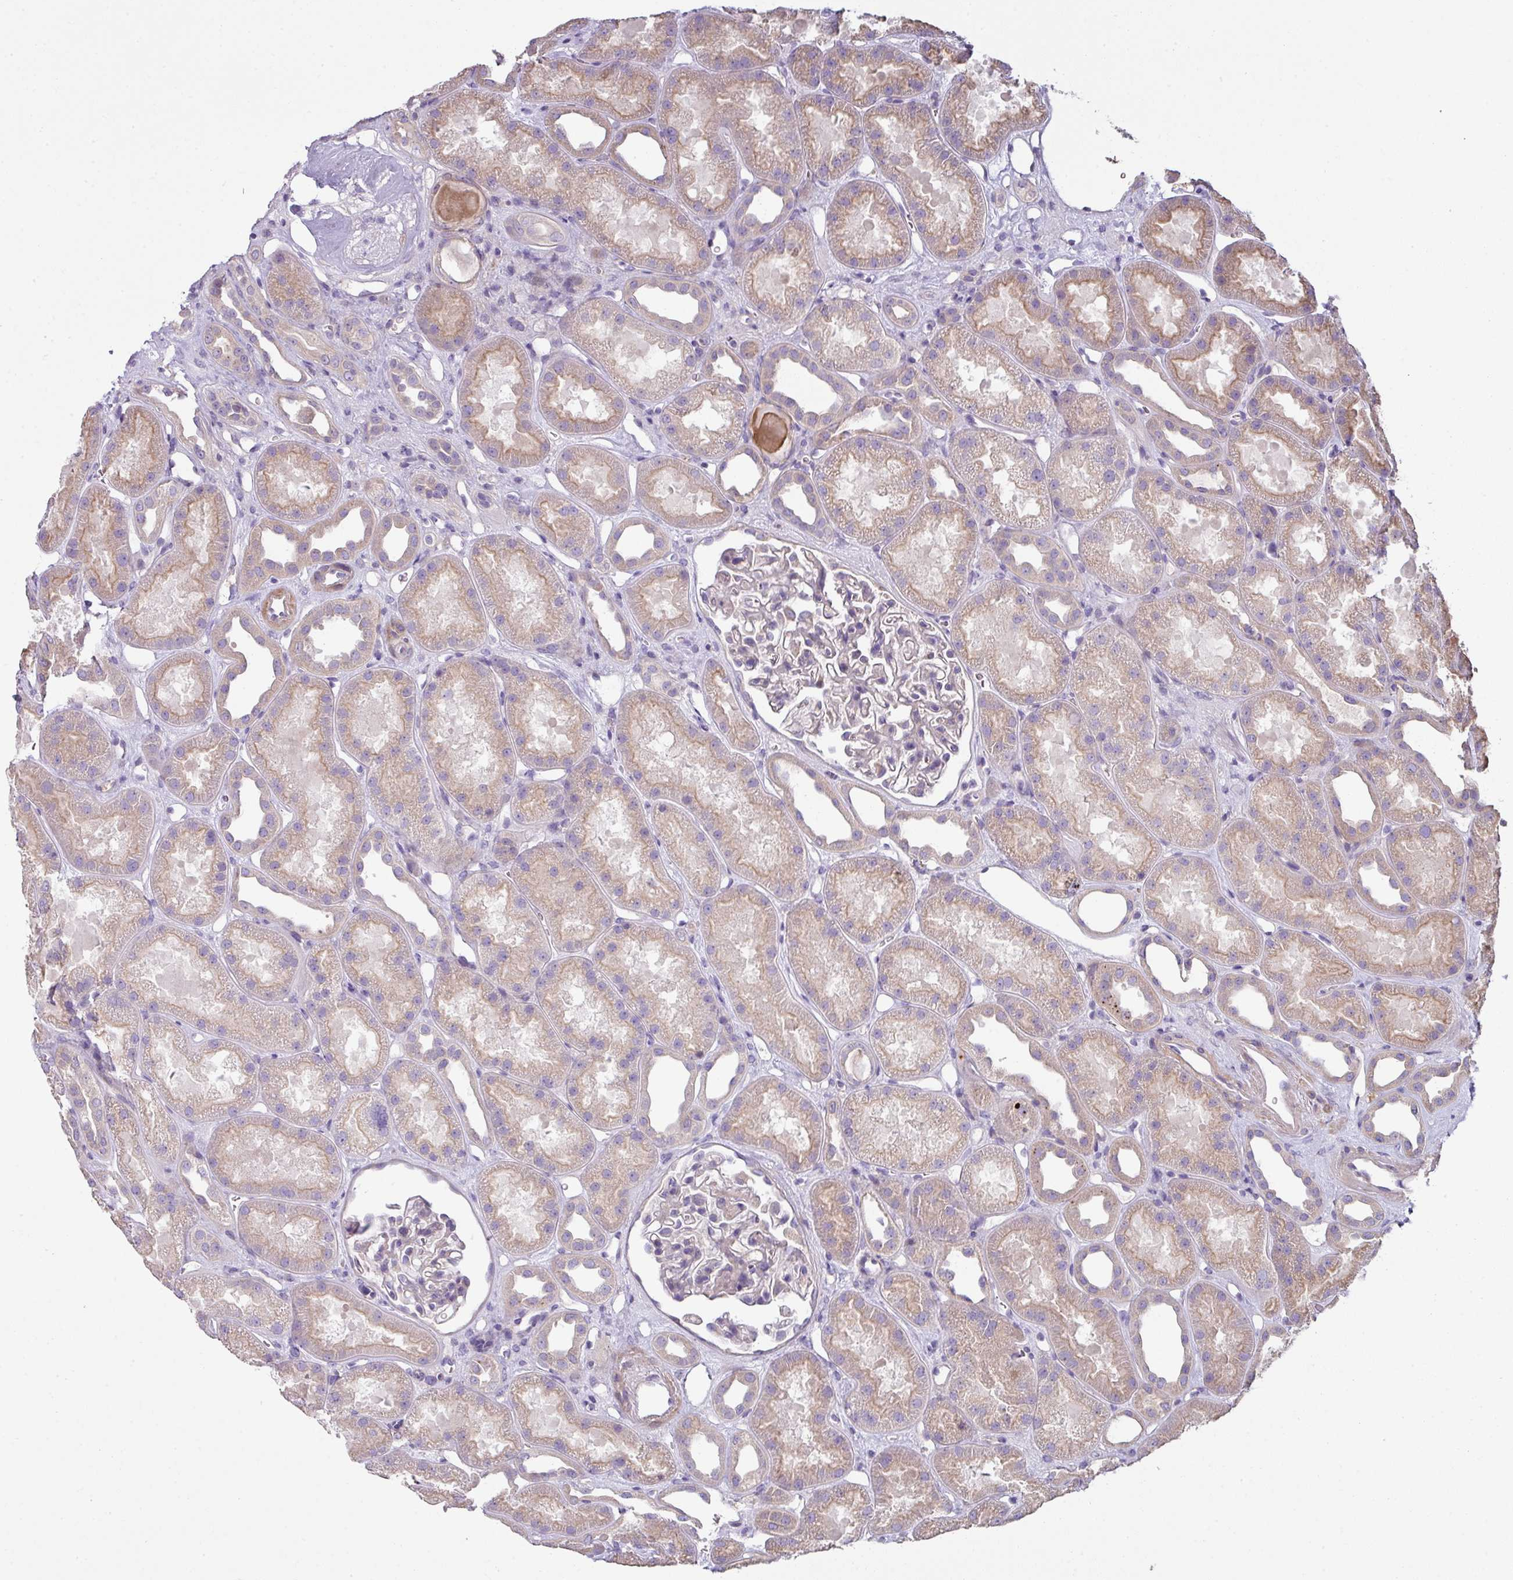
{"staining": {"intensity": "negative", "quantity": "none", "location": "none"}, "tissue": "kidney", "cell_type": "Cells in glomeruli", "image_type": "normal", "snomed": [{"axis": "morphology", "description": "Normal tissue, NOS"}, {"axis": "topography", "description": "Kidney"}], "caption": "A high-resolution micrograph shows IHC staining of normal kidney, which demonstrates no significant positivity in cells in glomeruli. (DAB (3,3'-diaminobenzidine) immunohistochemistry (IHC) with hematoxylin counter stain).", "gene": "LRRC9", "patient": {"sex": "male", "age": 61}}